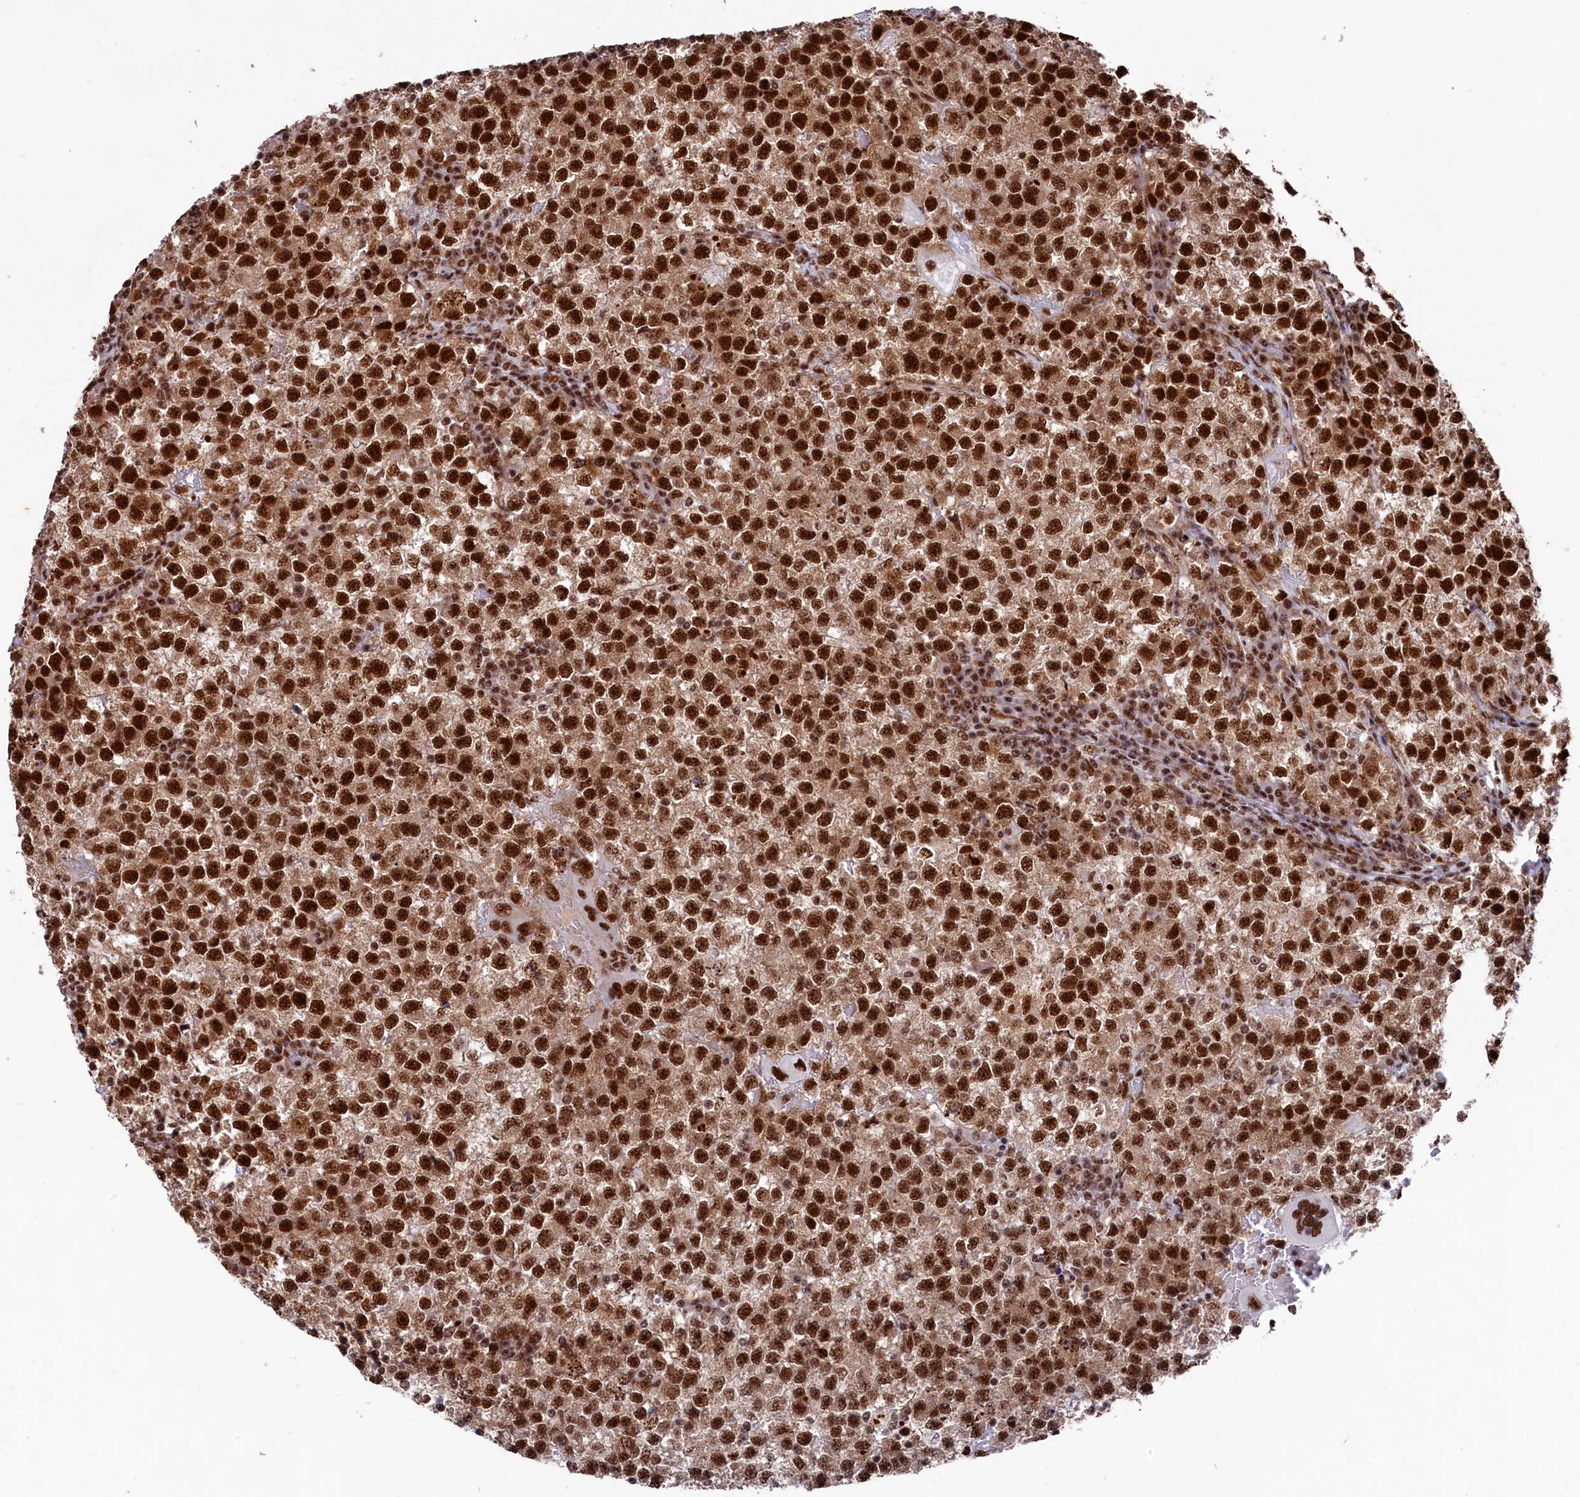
{"staining": {"intensity": "strong", "quantity": ">75%", "location": "nuclear"}, "tissue": "testis cancer", "cell_type": "Tumor cells", "image_type": "cancer", "snomed": [{"axis": "morphology", "description": "Seminoma, NOS"}, {"axis": "topography", "description": "Testis"}], "caption": "Tumor cells reveal high levels of strong nuclear positivity in approximately >75% of cells in human seminoma (testis).", "gene": "PRPF31", "patient": {"sex": "male", "age": 22}}